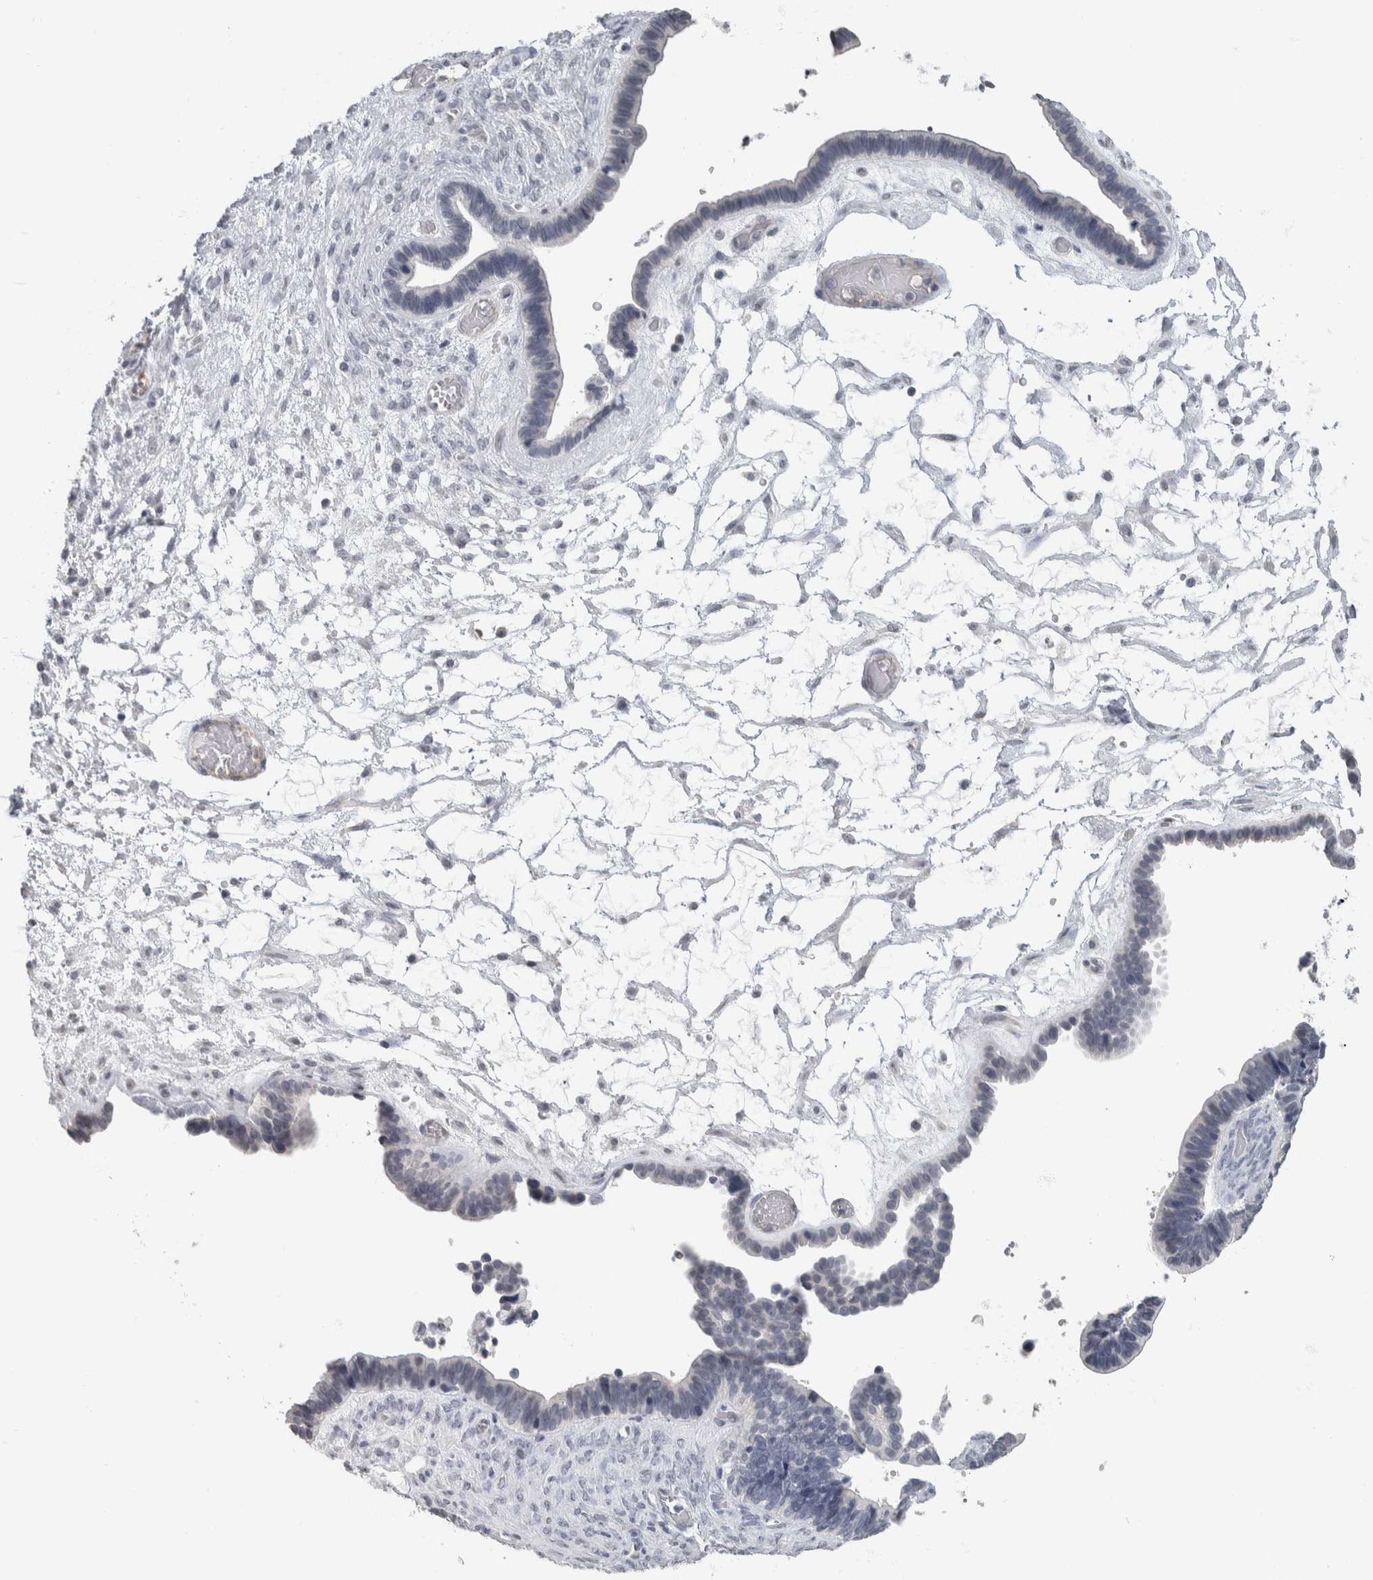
{"staining": {"intensity": "negative", "quantity": "none", "location": "none"}, "tissue": "ovarian cancer", "cell_type": "Tumor cells", "image_type": "cancer", "snomed": [{"axis": "morphology", "description": "Cystadenocarcinoma, serous, NOS"}, {"axis": "topography", "description": "Ovary"}], "caption": "Tumor cells are negative for protein expression in human ovarian serous cystadenocarcinoma.", "gene": "NEFM", "patient": {"sex": "female", "age": 56}}